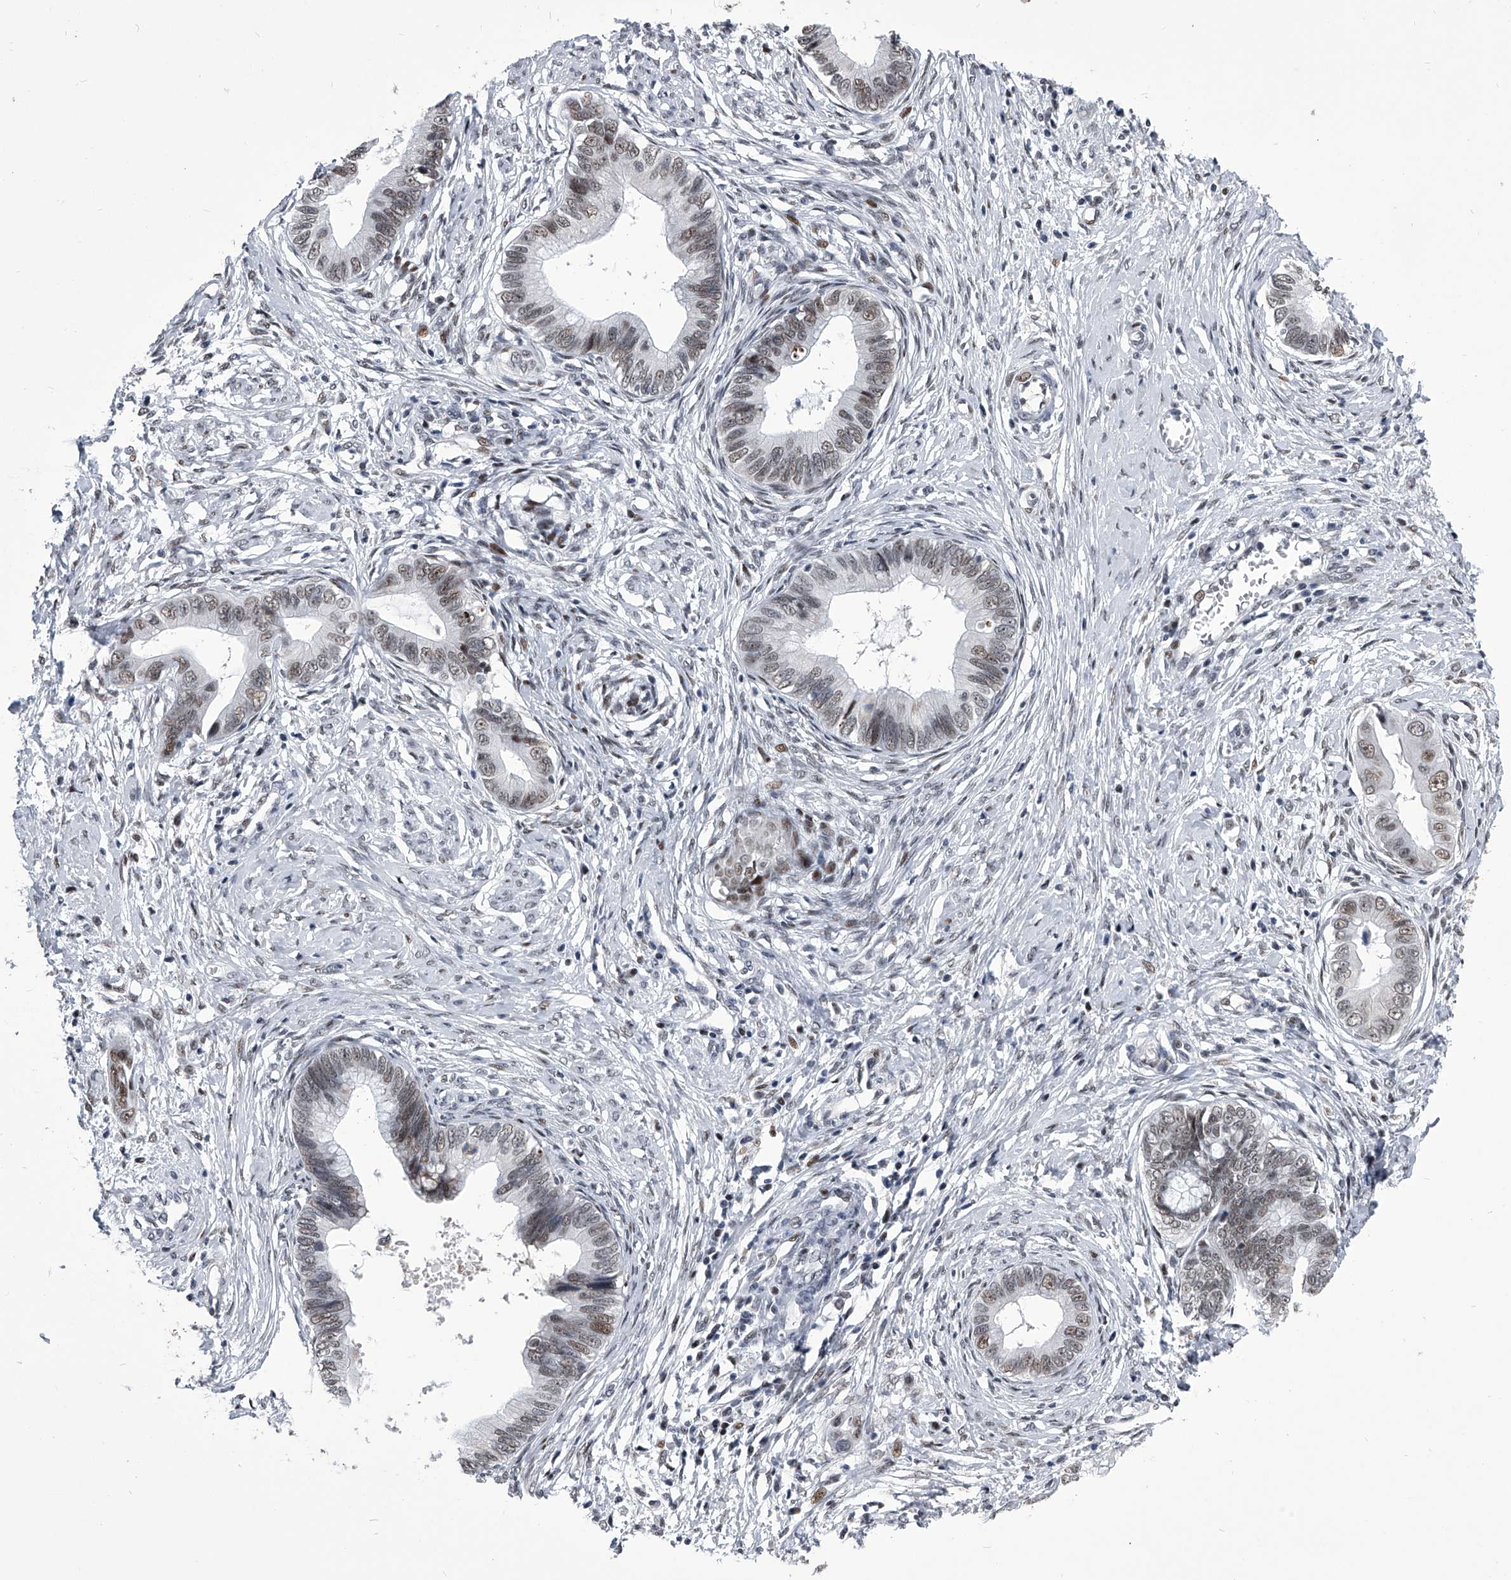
{"staining": {"intensity": "weak", "quantity": ">75%", "location": "nuclear"}, "tissue": "cervical cancer", "cell_type": "Tumor cells", "image_type": "cancer", "snomed": [{"axis": "morphology", "description": "Adenocarcinoma, NOS"}, {"axis": "topography", "description": "Cervix"}], "caption": "A histopathology image of human cervical cancer (adenocarcinoma) stained for a protein demonstrates weak nuclear brown staining in tumor cells.", "gene": "CMTR1", "patient": {"sex": "female", "age": 44}}